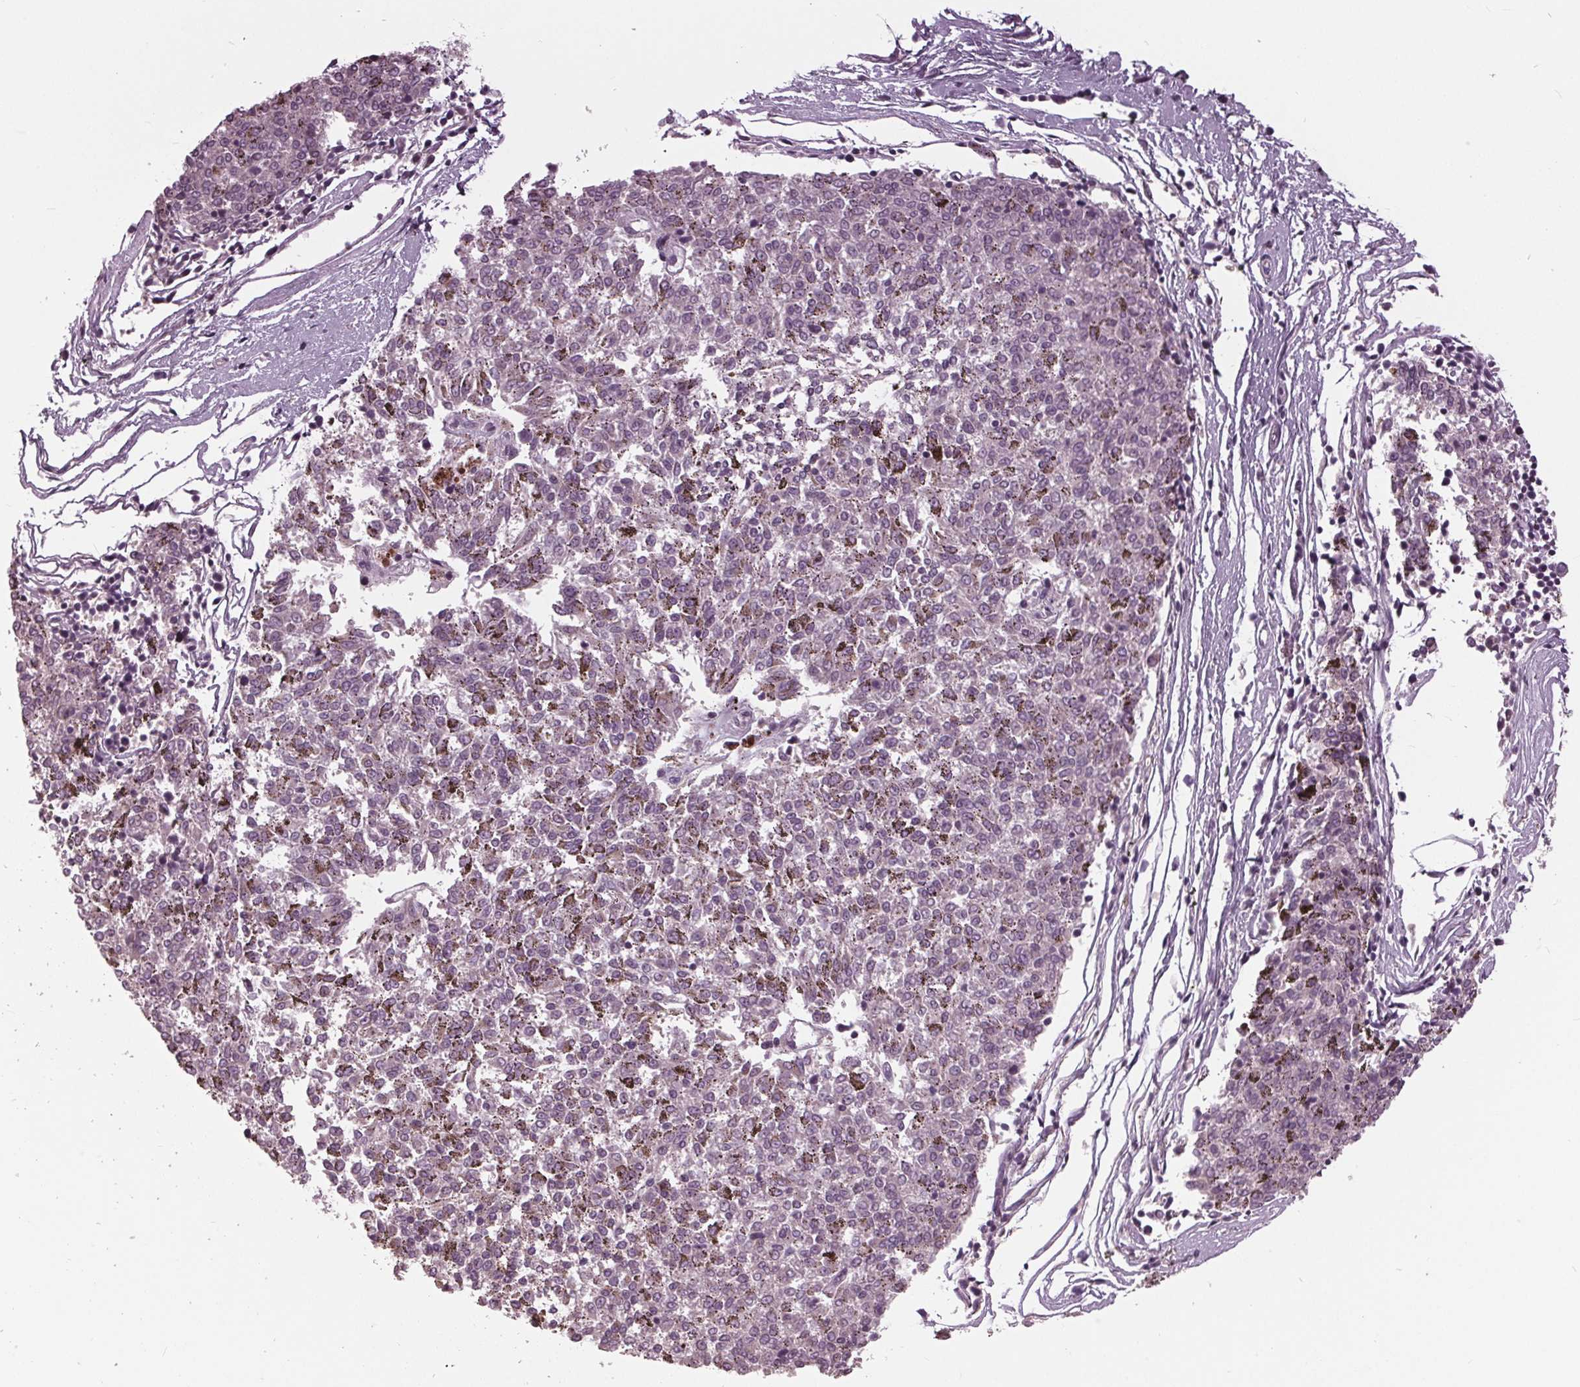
{"staining": {"intensity": "negative", "quantity": "none", "location": "none"}, "tissue": "melanoma", "cell_type": "Tumor cells", "image_type": "cancer", "snomed": [{"axis": "morphology", "description": "Malignant melanoma, NOS"}, {"axis": "topography", "description": "Skin"}], "caption": "Immunohistochemistry (IHC) photomicrograph of neoplastic tissue: human melanoma stained with DAB shows no significant protein expression in tumor cells.", "gene": "SIGLEC6", "patient": {"sex": "female", "age": 72}}